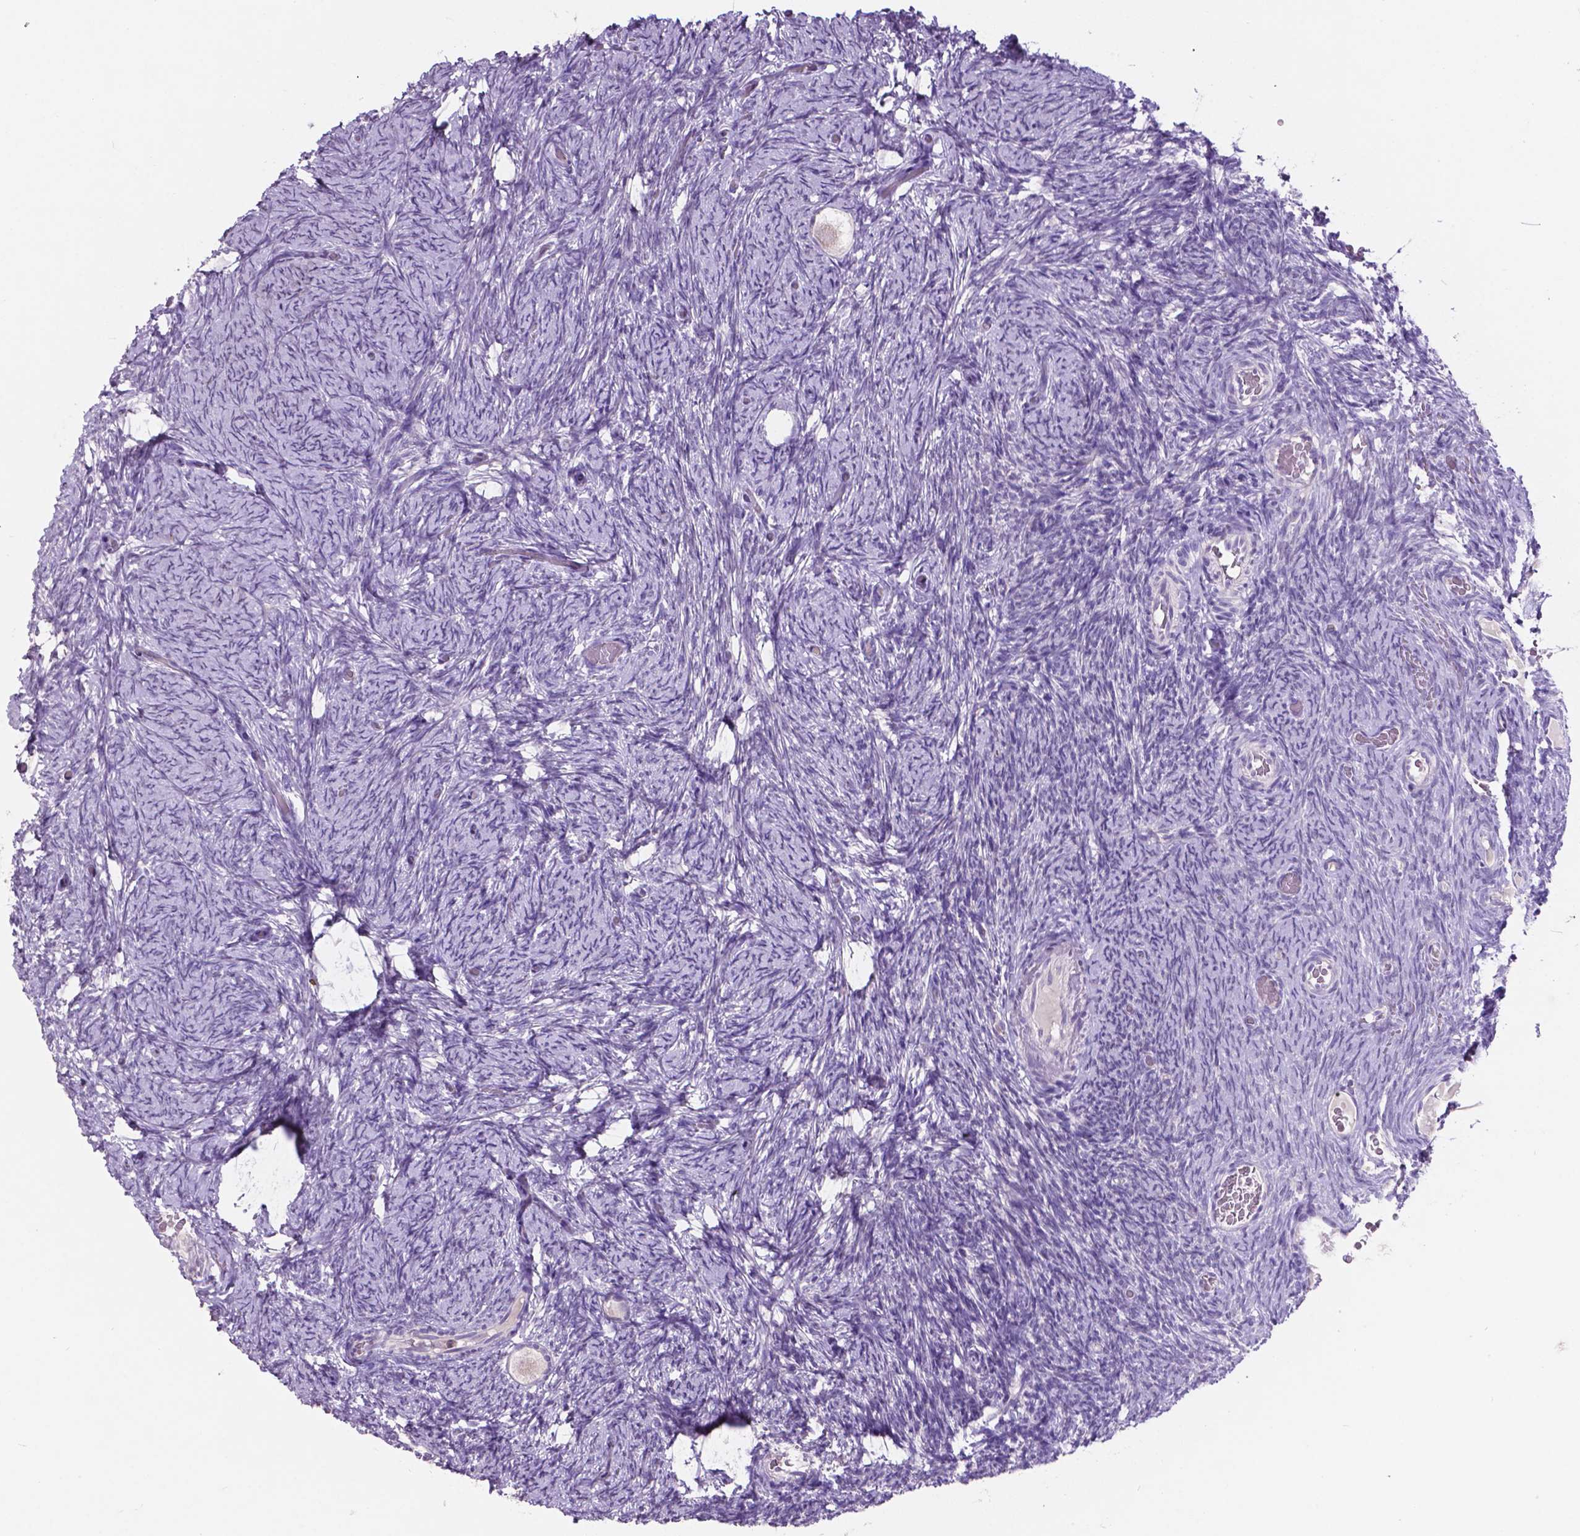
{"staining": {"intensity": "negative", "quantity": "none", "location": "none"}, "tissue": "ovary", "cell_type": "Follicle cells", "image_type": "normal", "snomed": [{"axis": "morphology", "description": "Normal tissue, NOS"}, {"axis": "topography", "description": "Ovary"}], "caption": "DAB (3,3'-diaminobenzidine) immunohistochemical staining of unremarkable human ovary demonstrates no significant expression in follicle cells. (IHC, brightfield microscopy, high magnification).", "gene": "PLSCR1", "patient": {"sex": "female", "age": 34}}